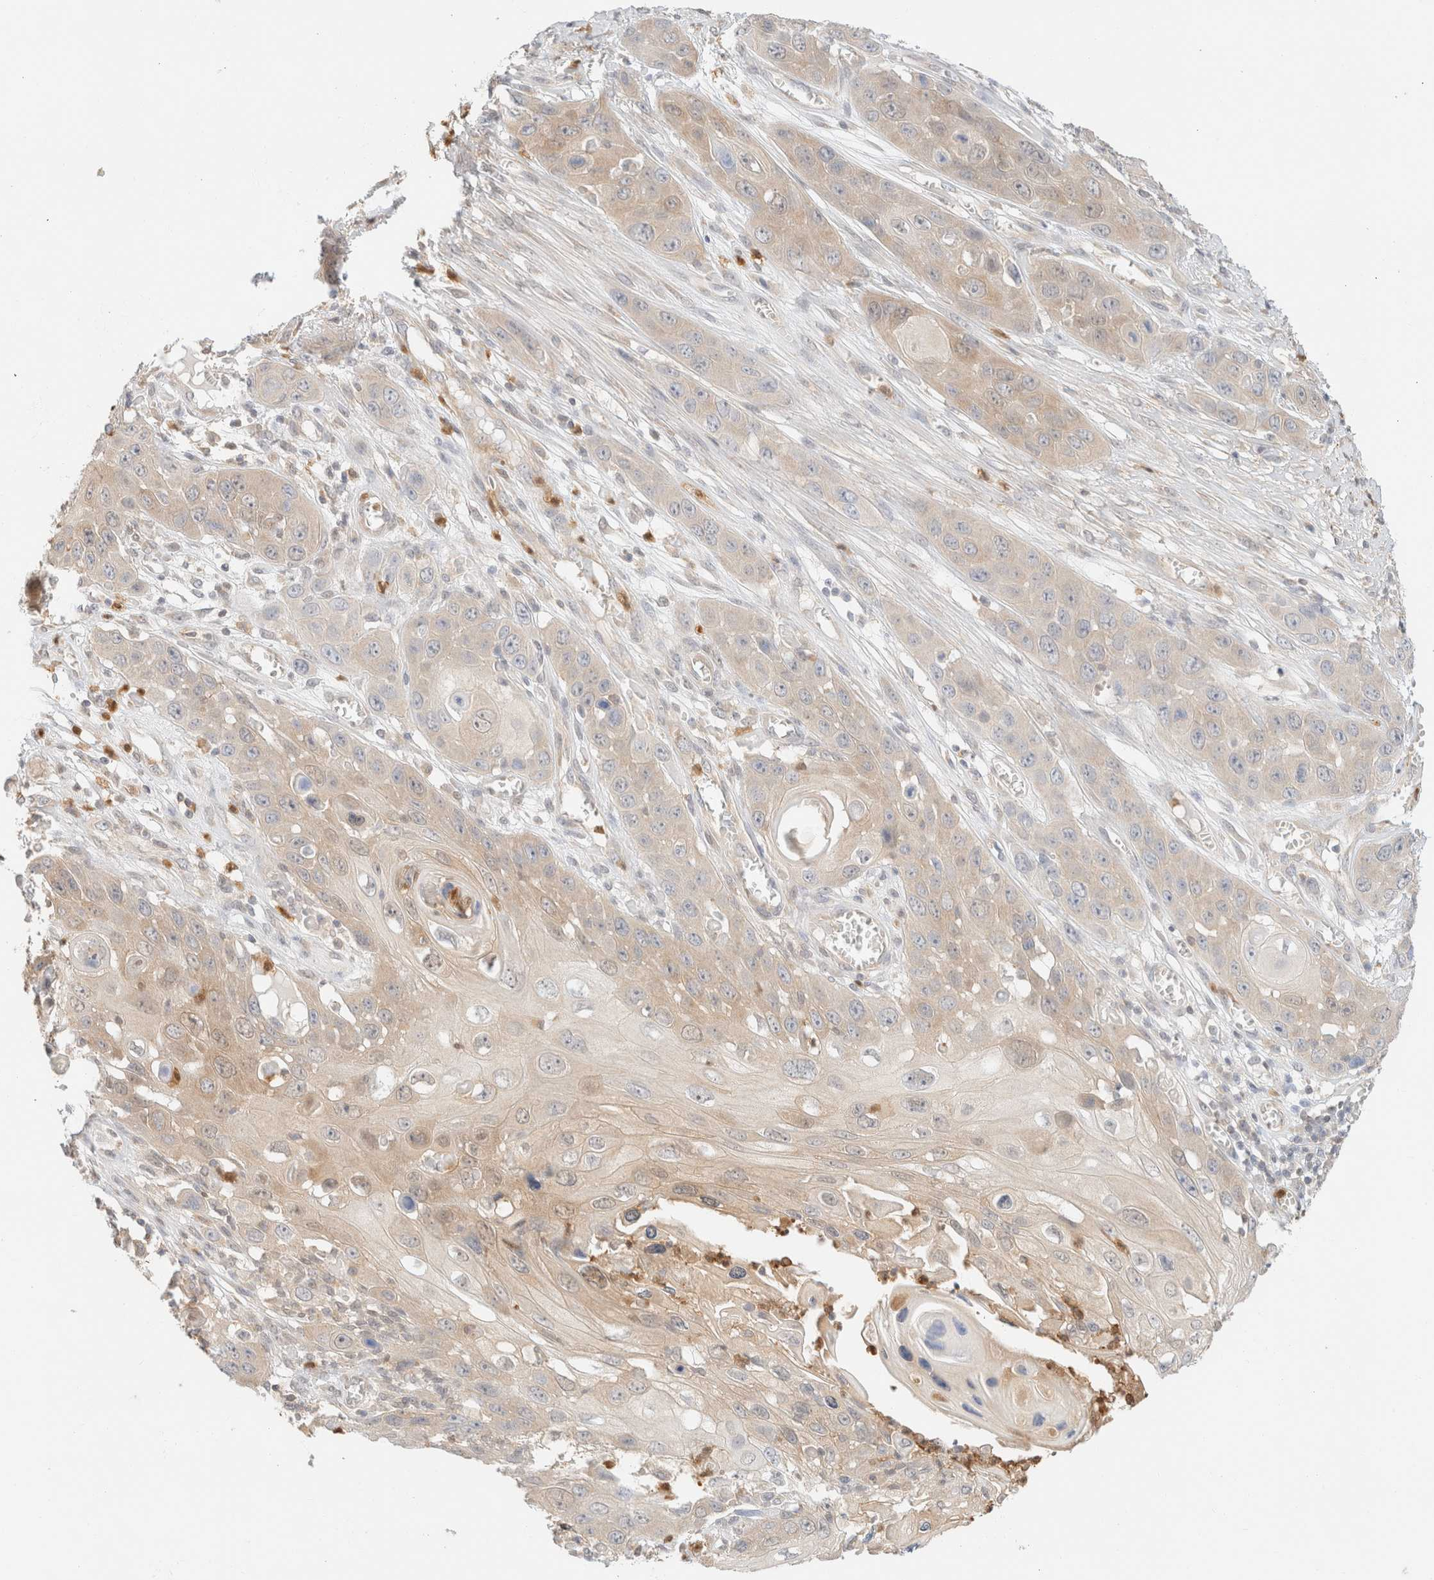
{"staining": {"intensity": "weak", "quantity": "25%-75%", "location": "cytoplasmic/membranous"}, "tissue": "skin cancer", "cell_type": "Tumor cells", "image_type": "cancer", "snomed": [{"axis": "morphology", "description": "Squamous cell carcinoma, NOS"}, {"axis": "topography", "description": "Skin"}], "caption": "Weak cytoplasmic/membranous protein expression is seen in about 25%-75% of tumor cells in skin cancer.", "gene": "GPI", "patient": {"sex": "male", "age": 55}}